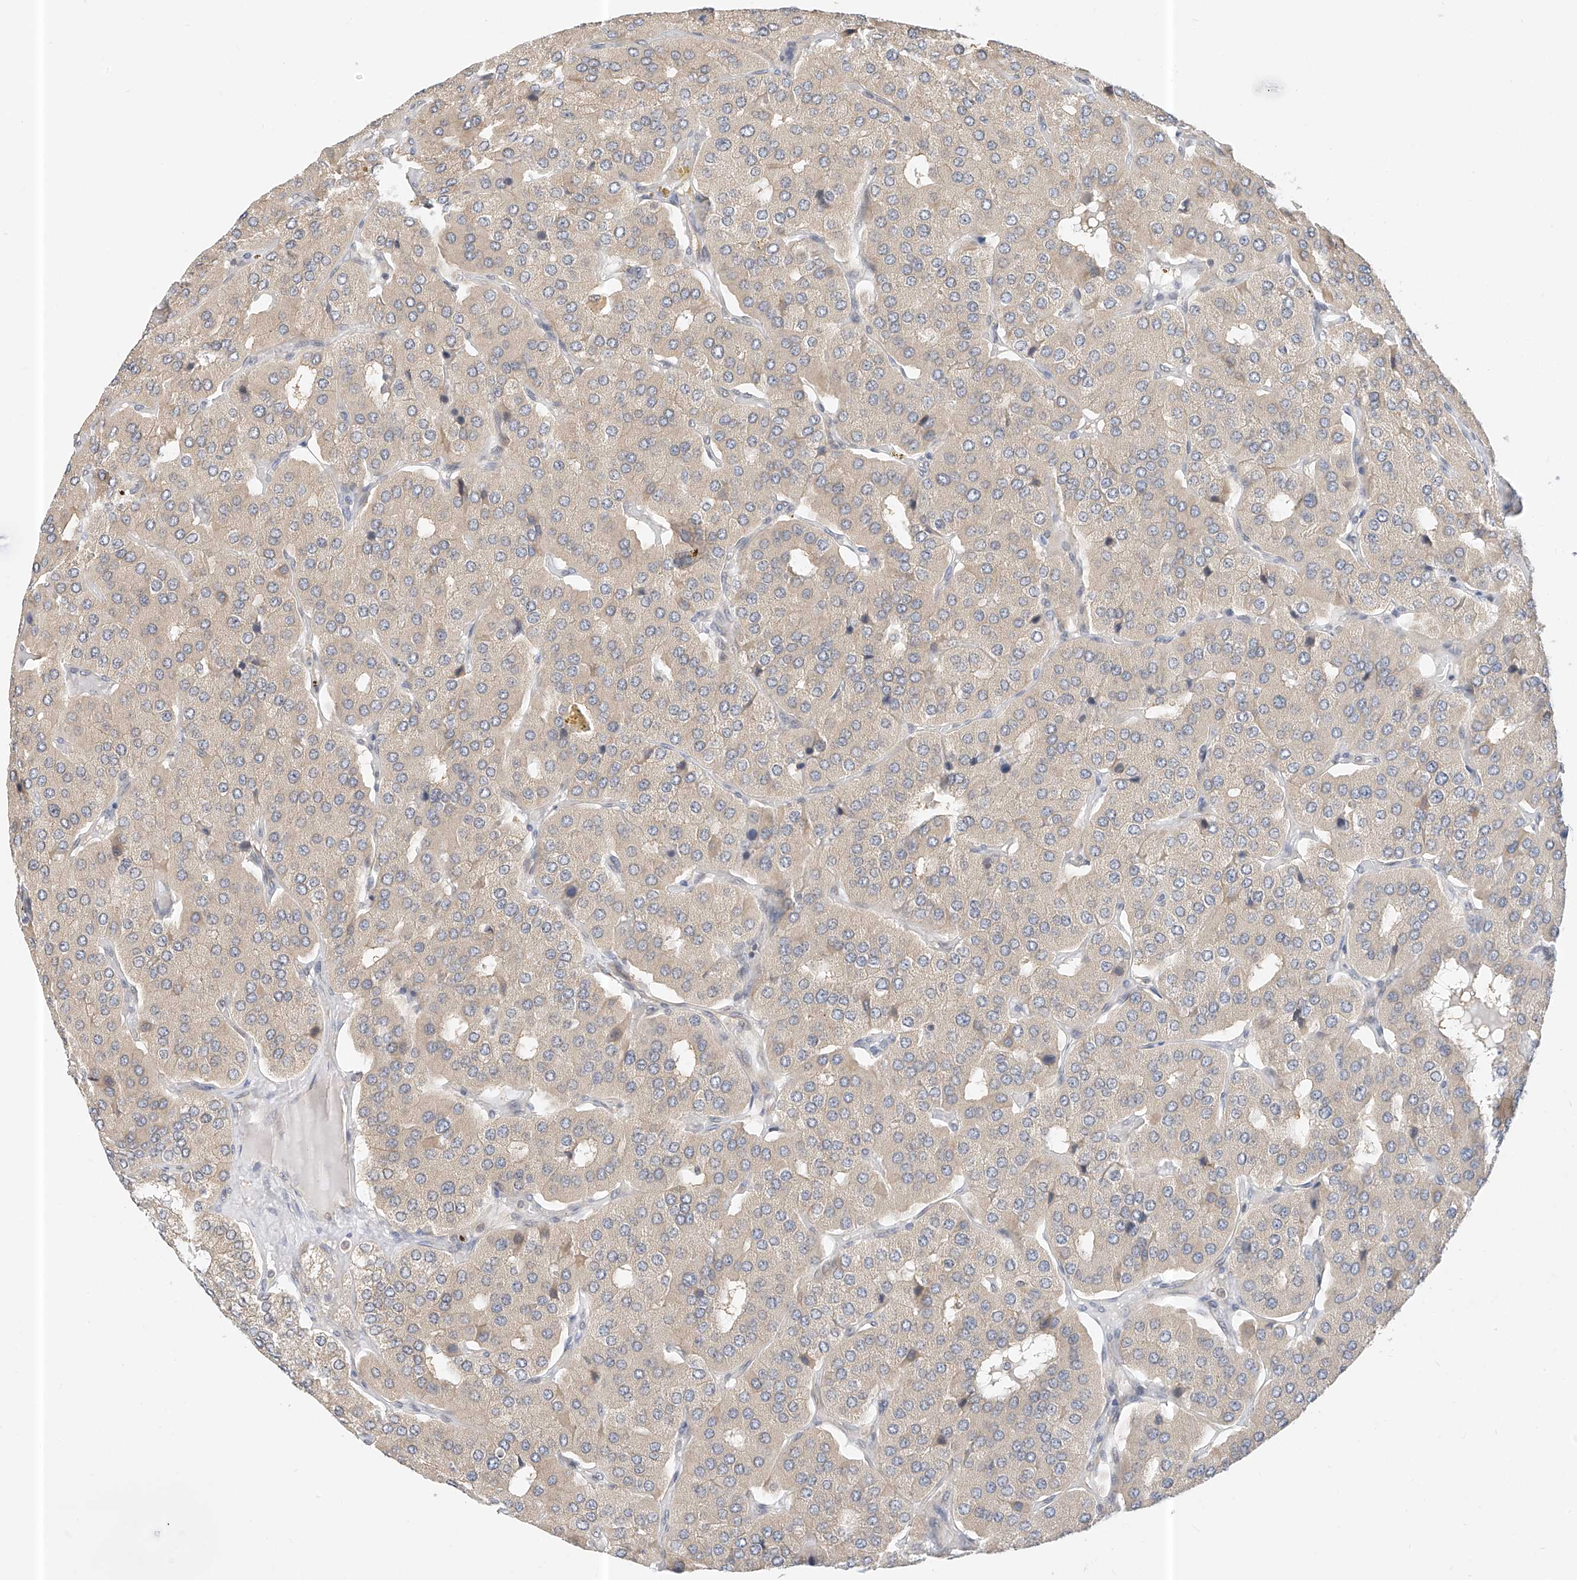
{"staining": {"intensity": "weak", "quantity": "25%-75%", "location": "cytoplasmic/membranous"}, "tissue": "parathyroid gland", "cell_type": "Glandular cells", "image_type": "normal", "snomed": [{"axis": "morphology", "description": "Normal tissue, NOS"}, {"axis": "morphology", "description": "Adenoma, NOS"}, {"axis": "topography", "description": "Parathyroid gland"}], "caption": "Weak cytoplasmic/membranous positivity for a protein is identified in about 25%-75% of glandular cells of unremarkable parathyroid gland using immunohistochemistry.", "gene": "PPA2", "patient": {"sex": "female", "age": 86}}